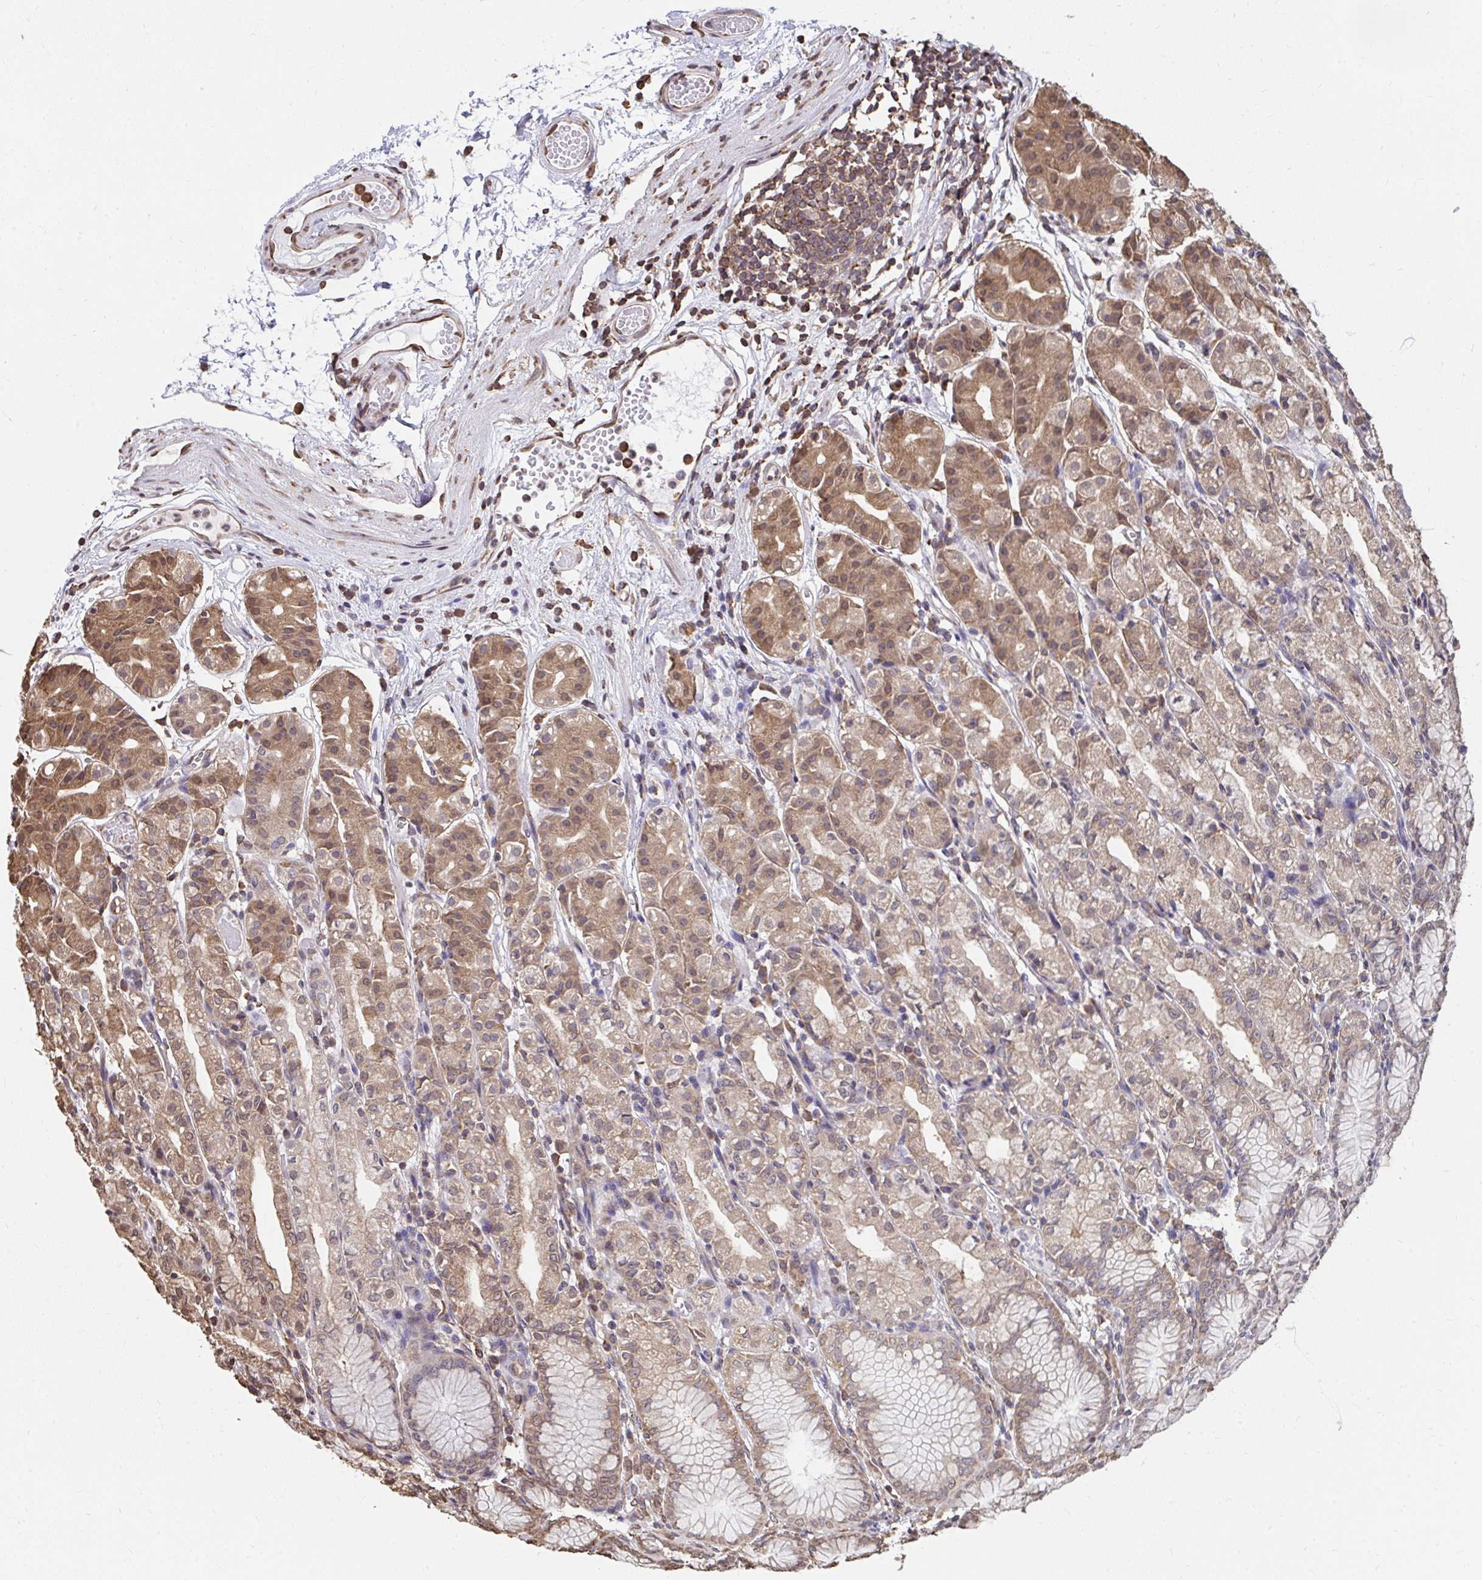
{"staining": {"intensity": "moderate", "quantity": ">75%", "location": "cytoplasmic/membranous,nuclear"}, "tissue": "stomach", "cell_type": "Glandular cells", "image_type": "normal", "snomed": [{"axis": "morphology", "description": "Normal tissue, NOS"}, {"axis": "topography", "description": "Stomach"}], "caption": "Immunohistochemical staining of unremarkable stomach exhibits moderate cytoplasmic/membranous,nuclear protein staining in about >75% of glandular cells. (Brightfield microscopy of DAB IHC at high magnification).", "gene": "SYNCRIP", "patient": {"sex": "female", "age": 57}}